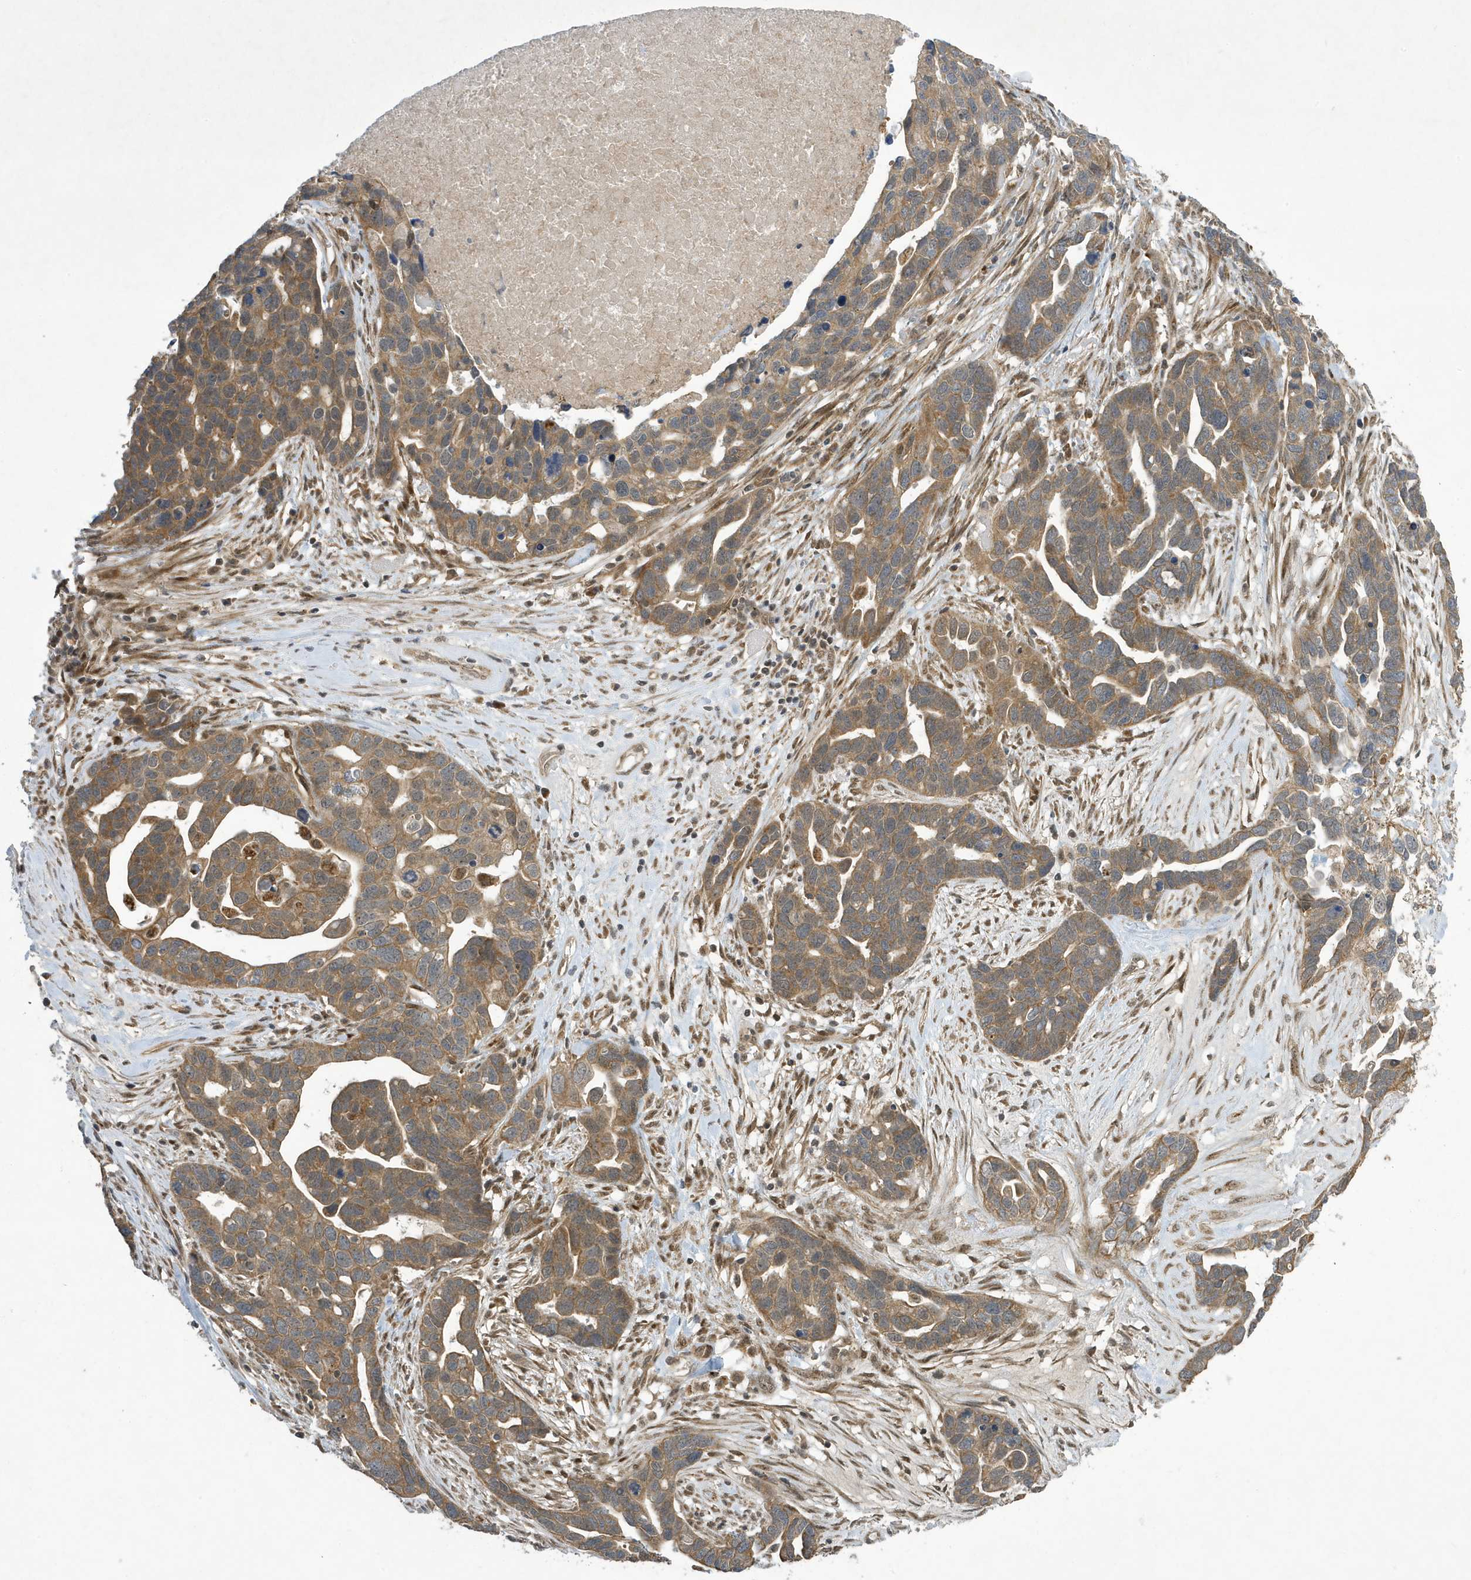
{"staining": {"intensity": "moderate", "quantity": ">75%", "location": "cytoplasmic/membranous"}, "tissue": "ovarian cancer", "cell_type": "Tumor cells", "image_type": "cancer", "snomed": [{"axis": "morphology", "description": "Cystadenocarcinoma, serous, NOS"}, {"axis": "topography", "description": "Ovary"}], "caption": "Protein expression analysis of human ovarian serous cystadenocarcinoma reveals moderate cytoplasmic/membranous expression in about >75% of tumor cells.", "gene": "NCOA7", "patient": {"sex": "female", "age": 54}}